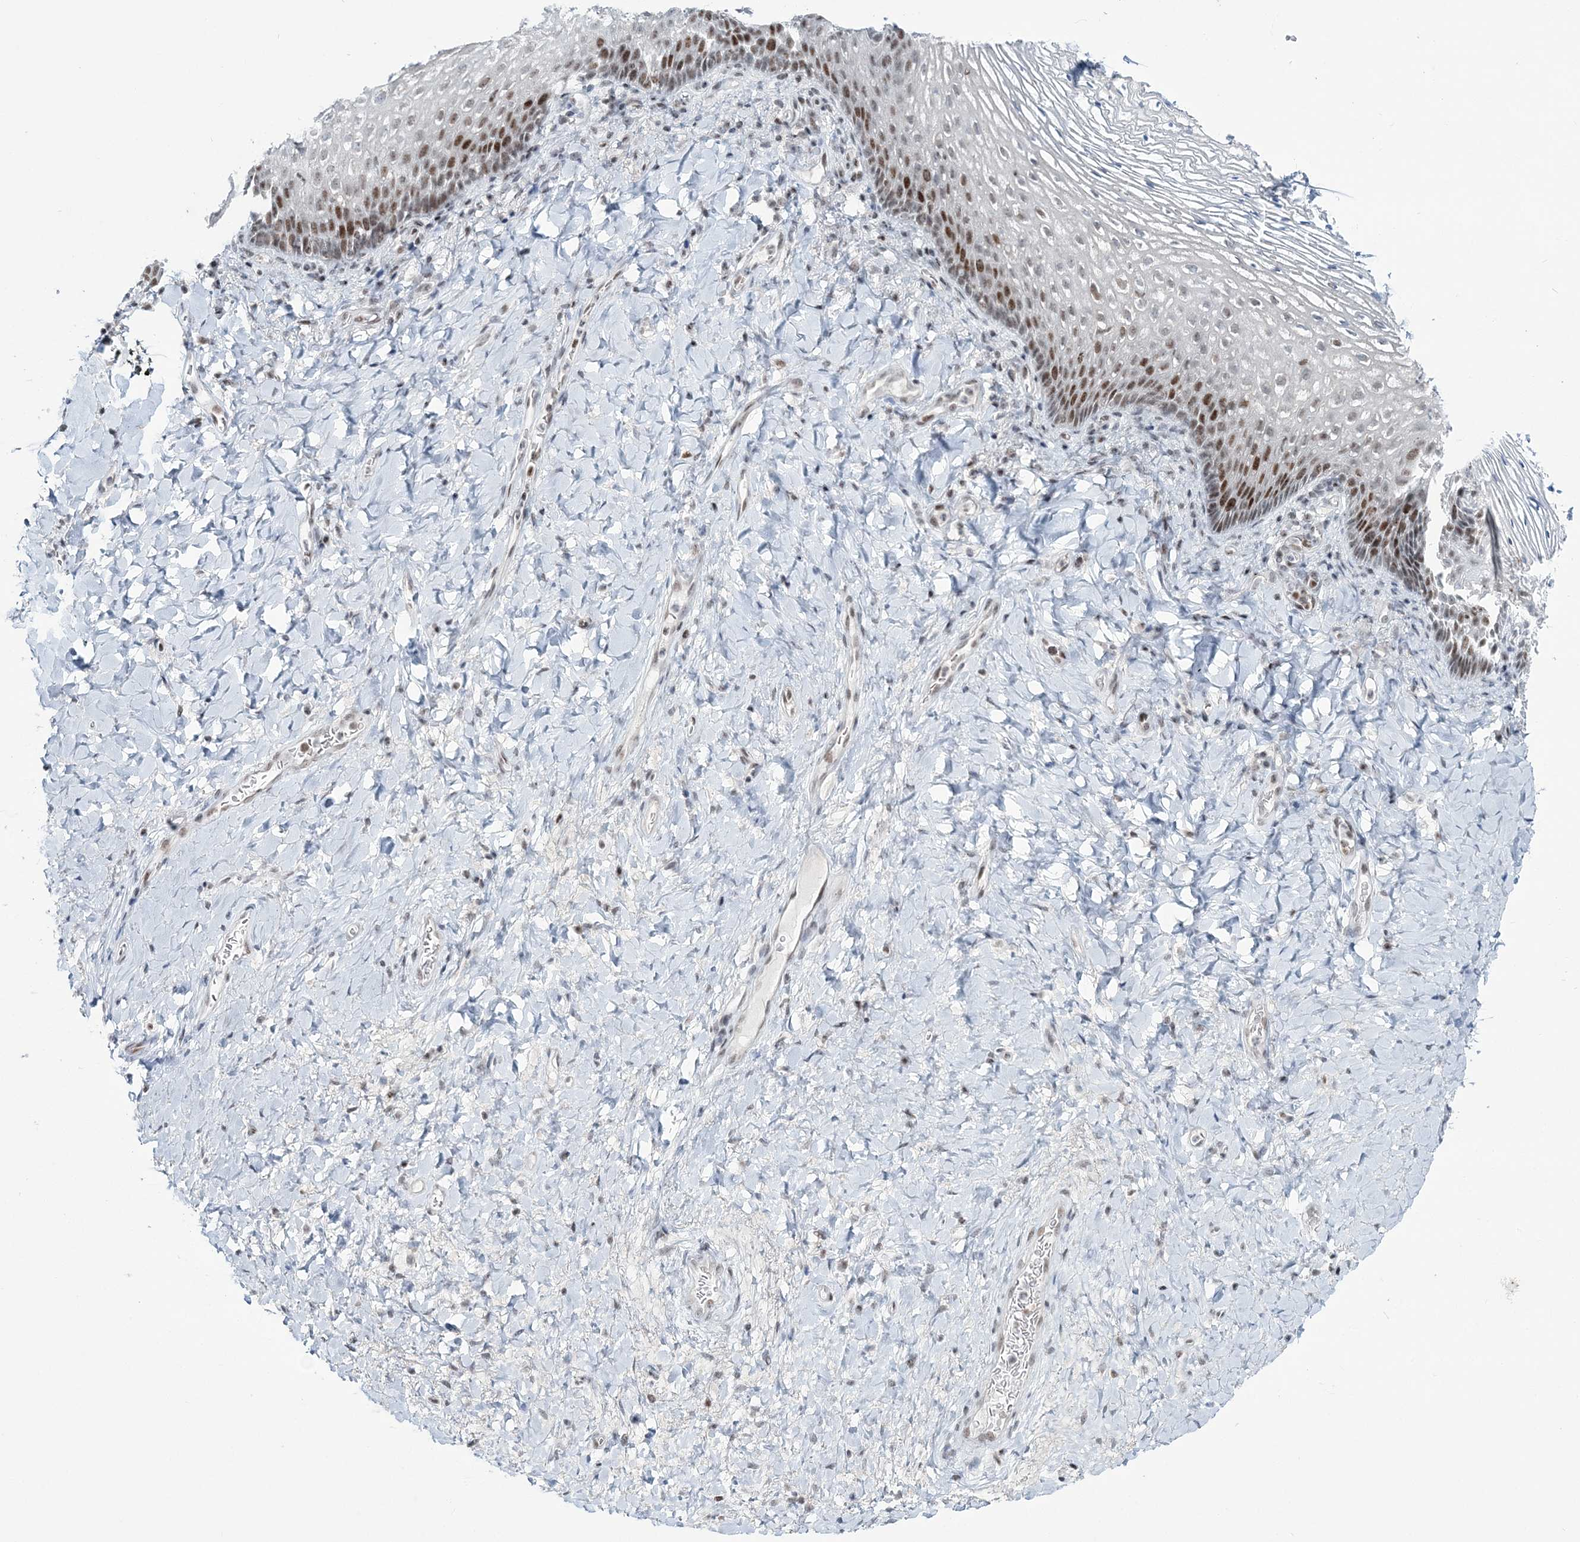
{"staining": {"intensity": "moderate", "quantity": "25%-75%", "location": "nuclear"}, "tissue": "vagina", "cell_type": "Squamous epithelial cells", "image_type": "normal", "snomed": [{"axis": "morphology", "description": "Normal tissue, NOS"}, {"axis": "topography", "description": "Vagina"}], "caption": "This histopathology image displays immunohistochemistry (IHC) staining of normal vagina, with medium moderate nuclear positivity in about 25%-75% of squamous epithelial cells.", "gene": "LRRFIP2", "patient": {"sex": "female", "age": 60}}